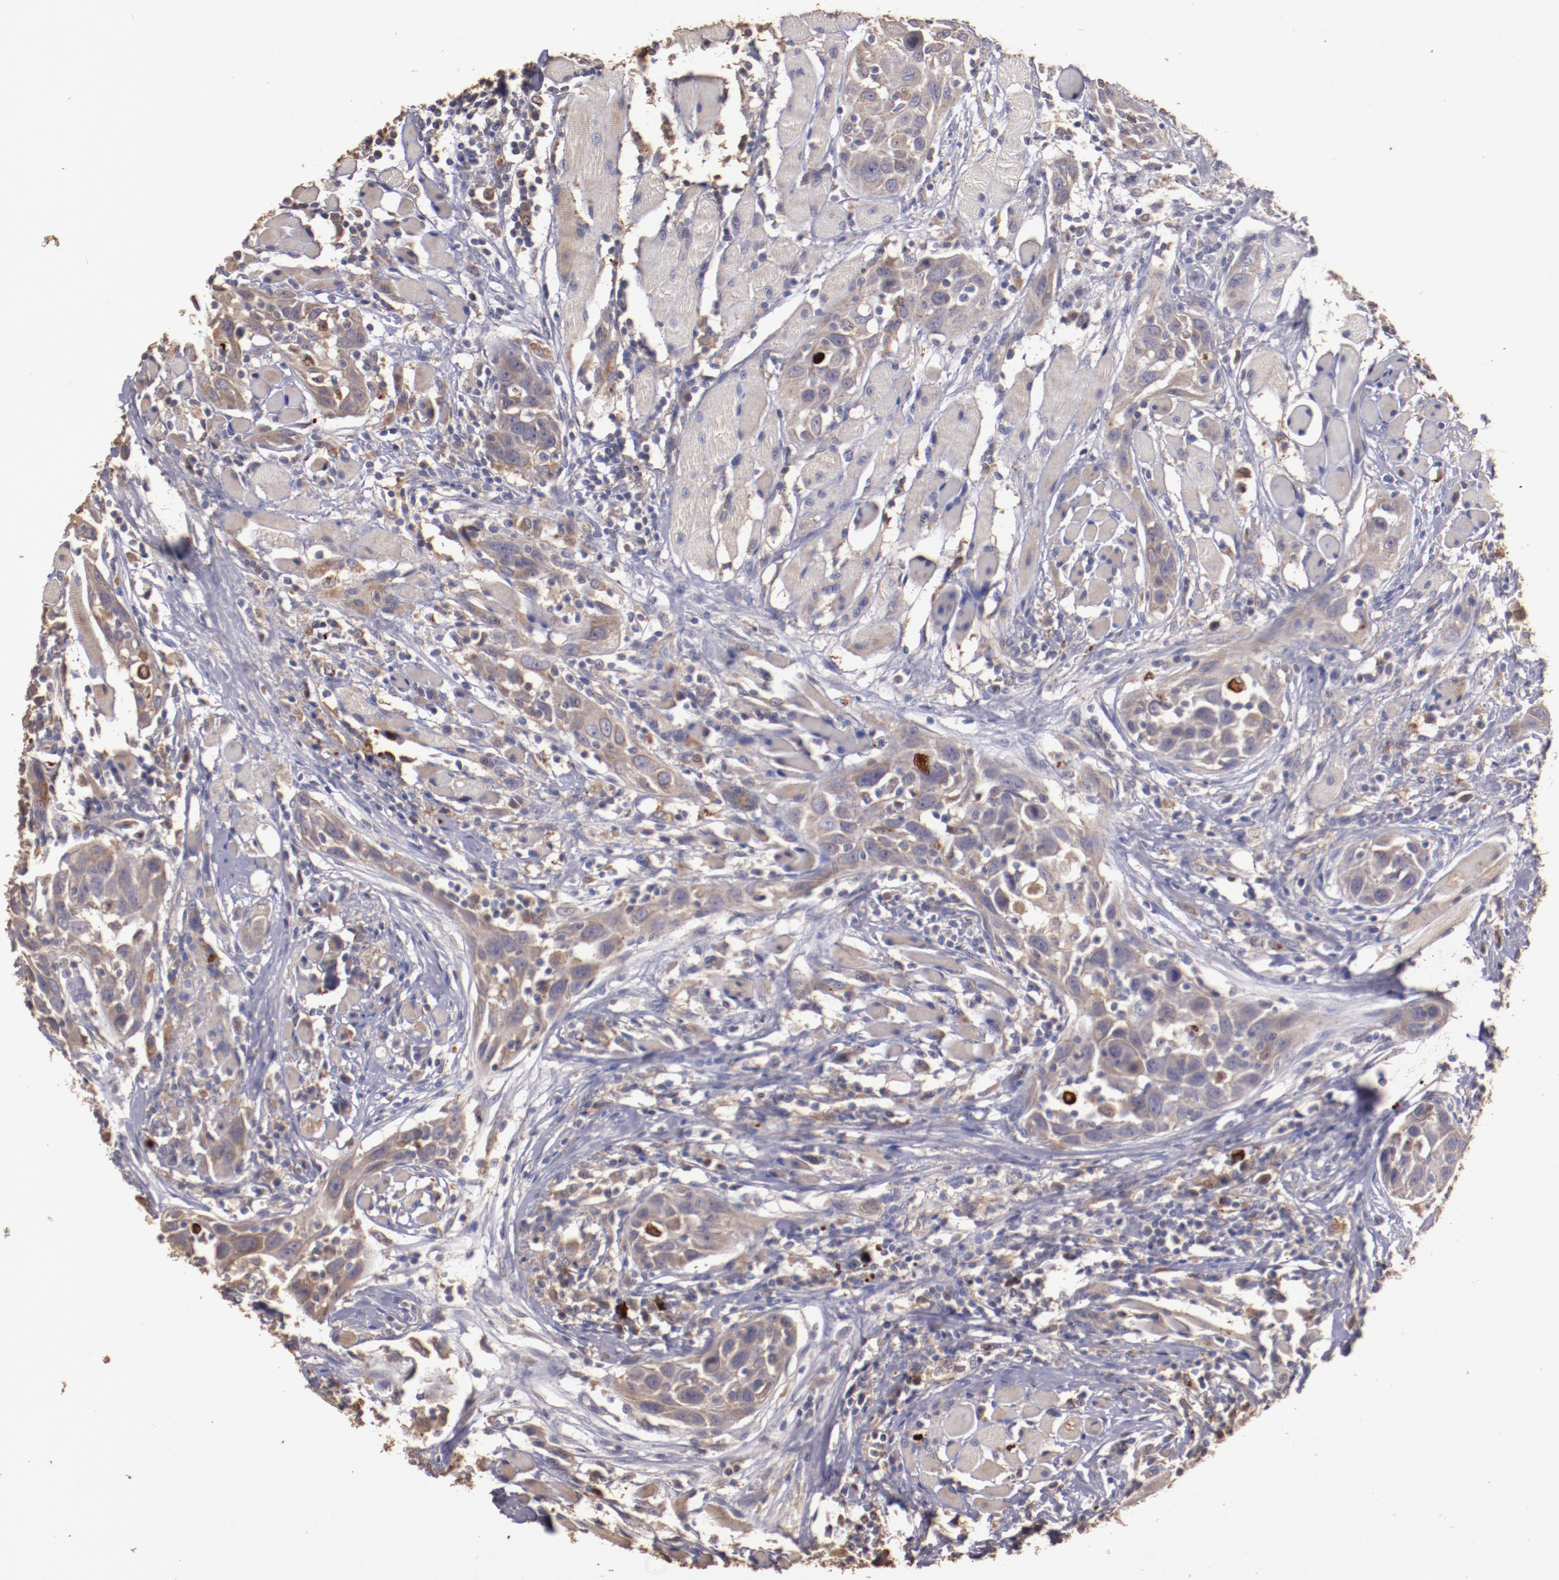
{"staining": {"intensity": "moderate", "quantity": ">75%", "location": "cytoplasmic/membranous"}, "tissue": "head and neck cancer", "cell_type": "Tumor cells", "image_type": "cancer", "snomed": [{"axis": "morphology", "description": "Squamous cell carcinoma, NOS"}, {"axis": "topography", "description": "Oral tissue"}, {"axis": "topography", "description": "Head-Neck"}], "caption": "IHC of squamous cell carcinoma (head and neck) reveals medium levels of moderate cytoplasmic/membranous expression in approximately >75% of tumor cells. (IHC, brightfield microscopy, high magnification).", "gene": "SRRD", "patient": {"sex": "female", "age": 50}}